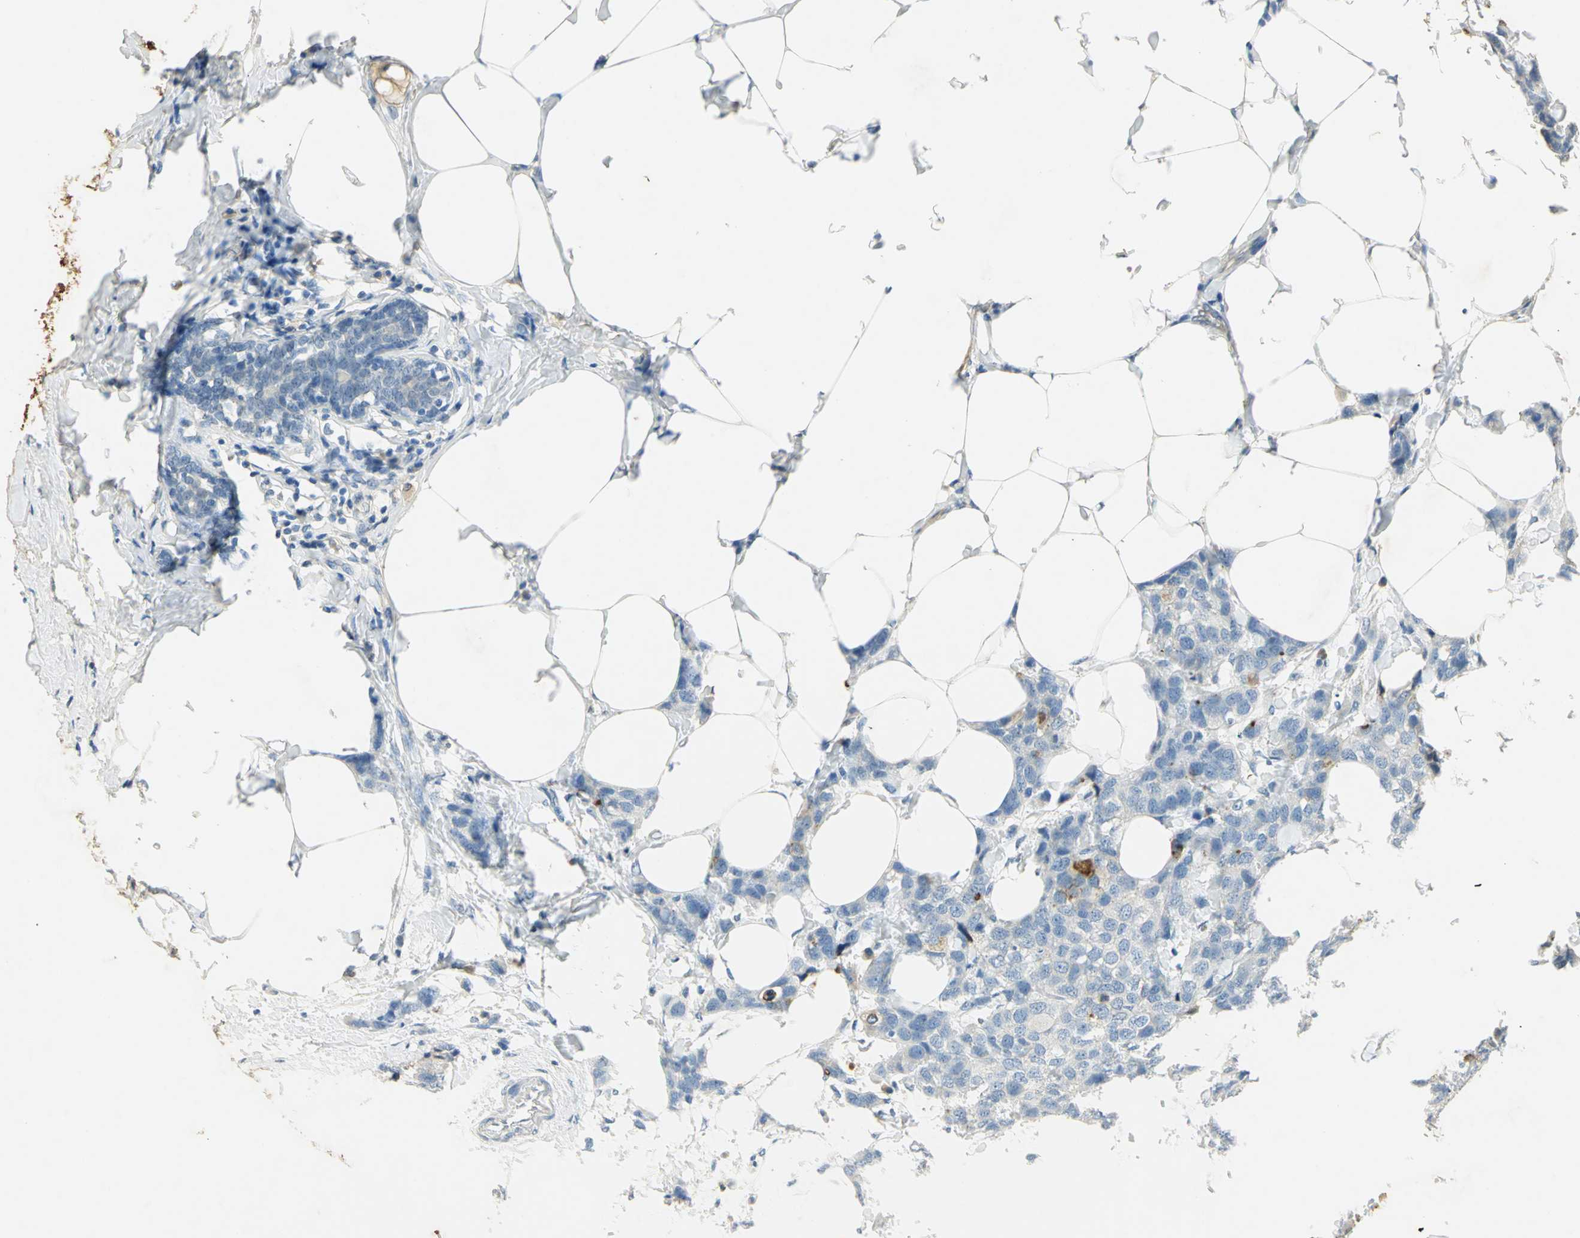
{"staining": {"intensity": "negative", "quantity": "none", "location": "none"}, "tissue": "breast cancer", "cell_type": "Tumor cells", "image_type": "cancer", "snomed": [{"axis": "morphology", "description": "Normal tissue, NOS"}, {"axis": "morphology", "description": "Duct carcinoma"}, {"axis": "topography", "description": "Breast"}], "caption": "There is no significant staining in tumor cells of invasive ductal carcinoma (breast).", "gene": "ANXA4", "patient": {"sex": "female", "age": 50}}